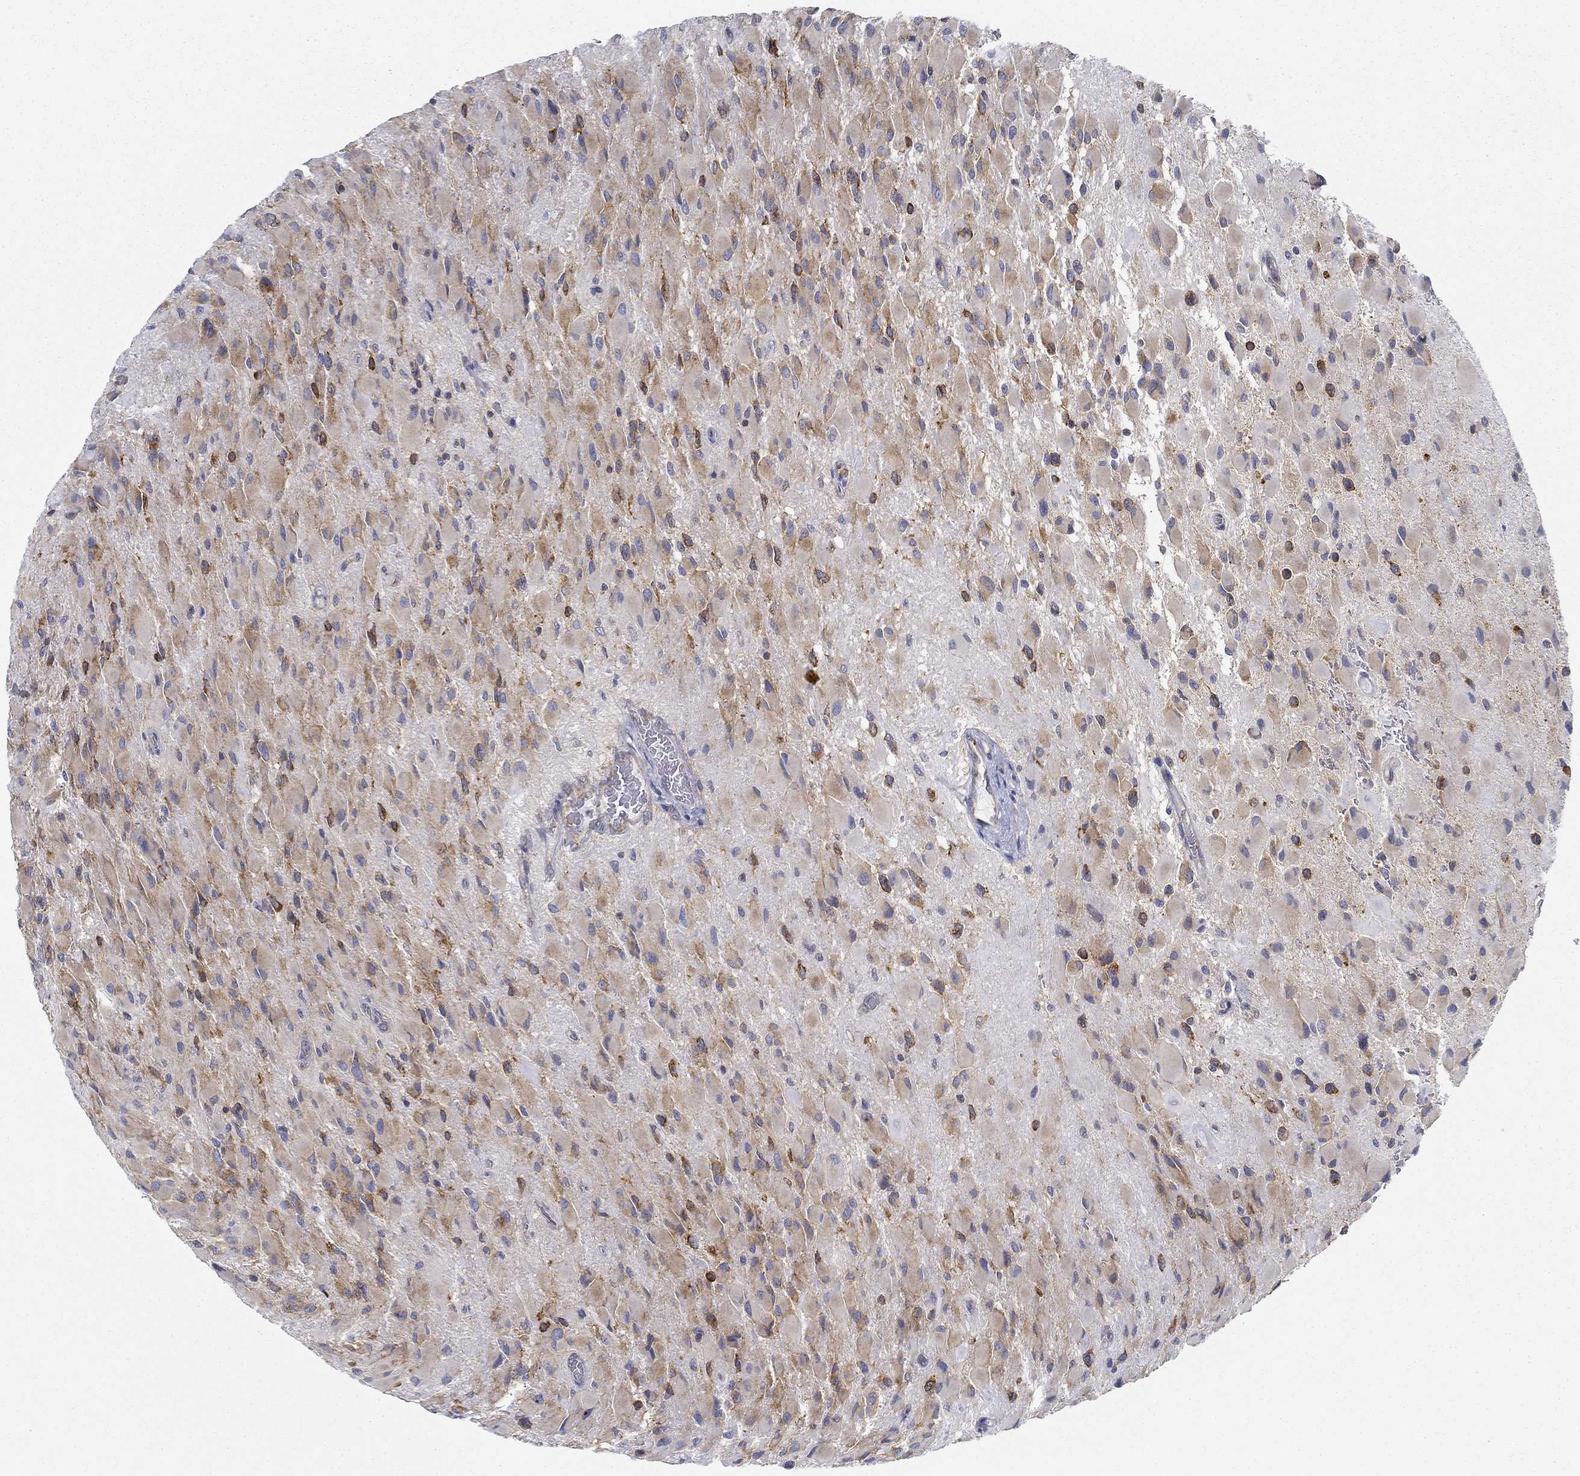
{"staining": {"intensity": "weak", "quantity": "25%-75%", "location": "cytoplasmic/membranous"}, "tissue": "glioma", "cell_type": "Tumor cells", "image_type": "cancer", "snomed": [{"axis": "morphology", "description": "Glioma, malignant, High grade"}, {"axis": "topography", "description": "Cerebral cortex"}], "caption": "IHC staining of glioma, which reveals low levels of weak cytoplasmic/membranous expression in about 25%-75% of tumor cells indicating weak cytoplasmic/membranous protein staining. The staining was performed using DAB (brown) for protein detection and nuclei were counterstained in hematoxylin (blue).", "gene": "FXR1", "patient": {"sex": "female", "age": 36}}